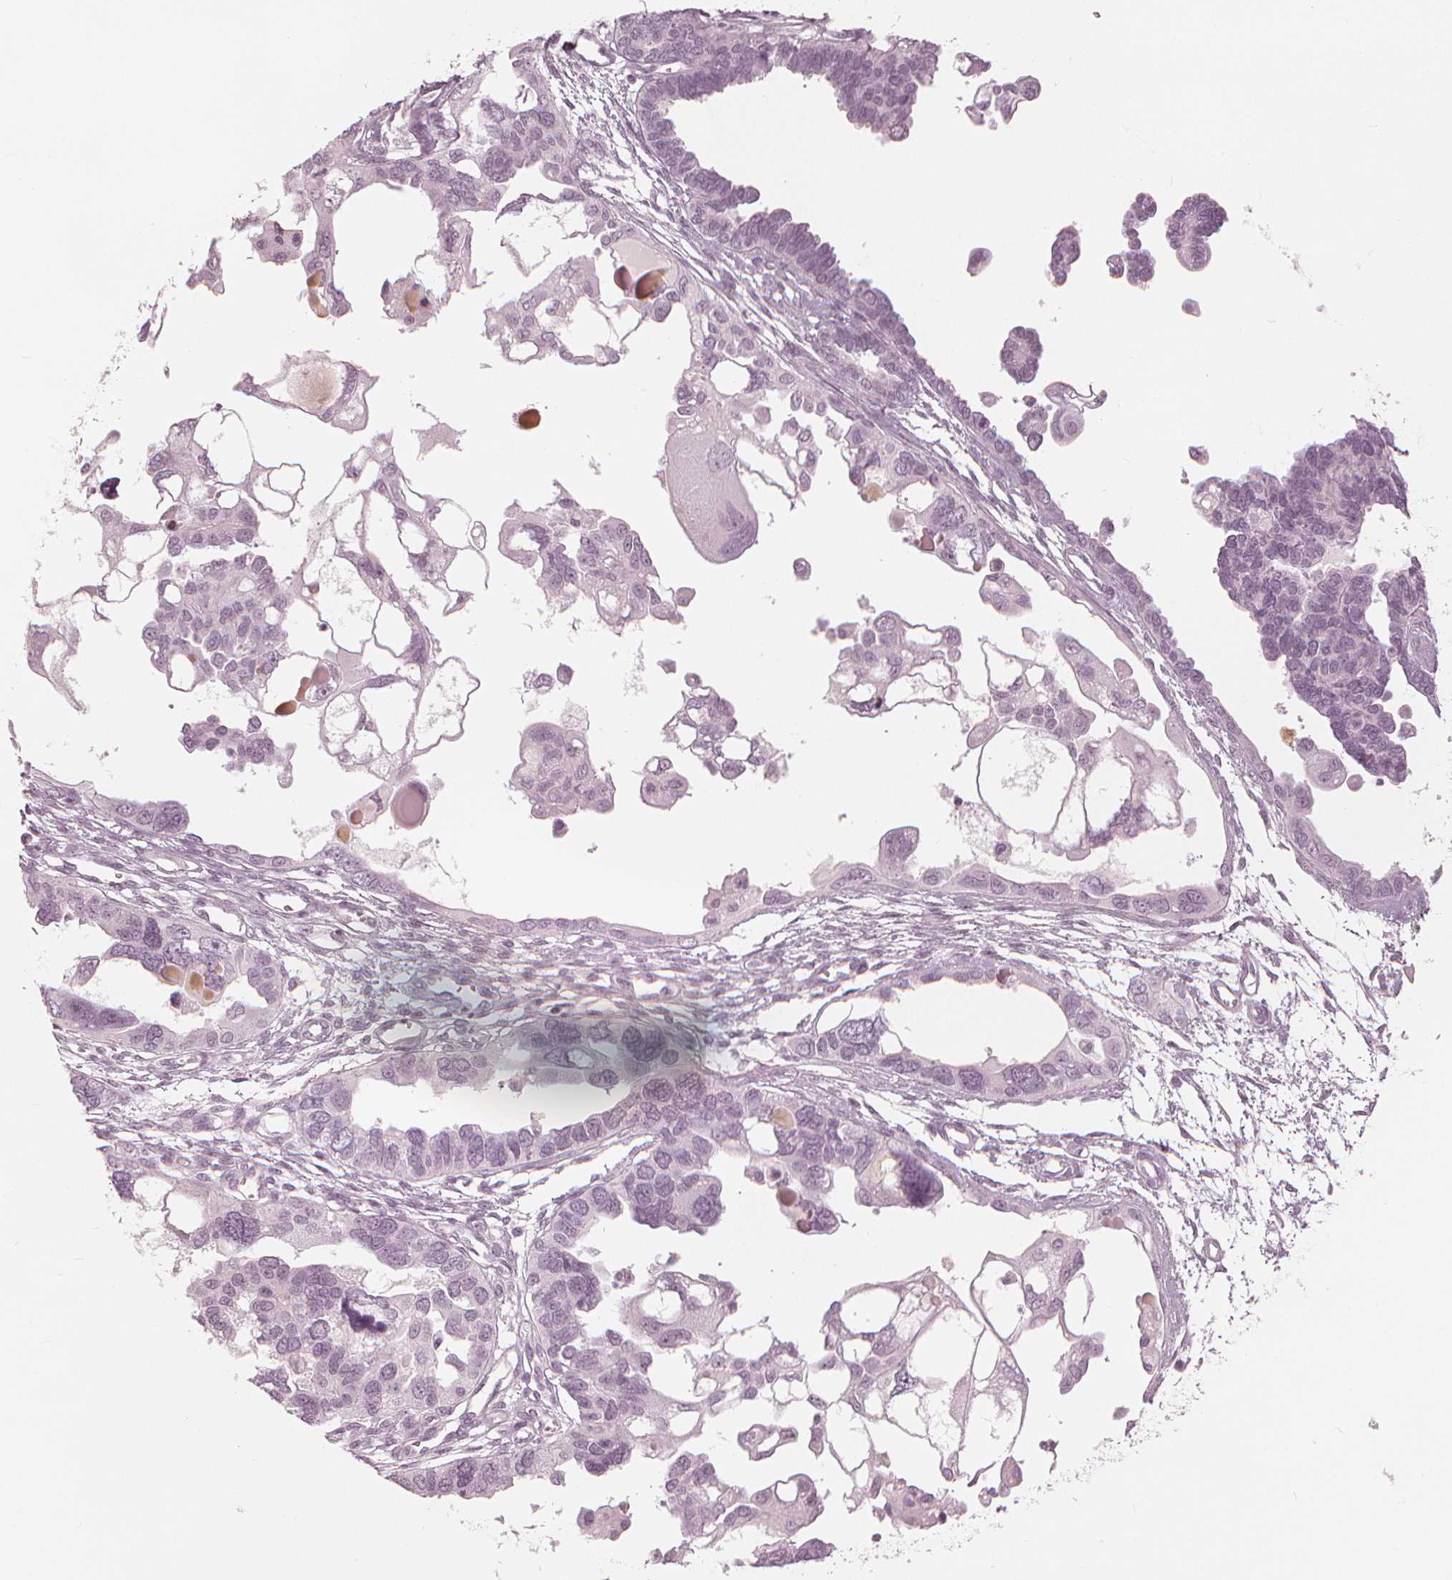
{"staining": {"intensity": "negative", "quantity": "none", "location": "none"}, "tissue": "ovarian cancer", "cell_type": "Tumor cells", "image_type": "cancer", "snomed": [{"axis": "morphology", "description": "Cystadenocarcinoma, serous, NOS"}, {"axis": "topography", "description": "Ovary"}], "caption": "A histopathology image of human ovarian cancer is negative for staining in tumor cells.", "gene": "PAEP", "patient": {"sex": "female", "age": 51}}